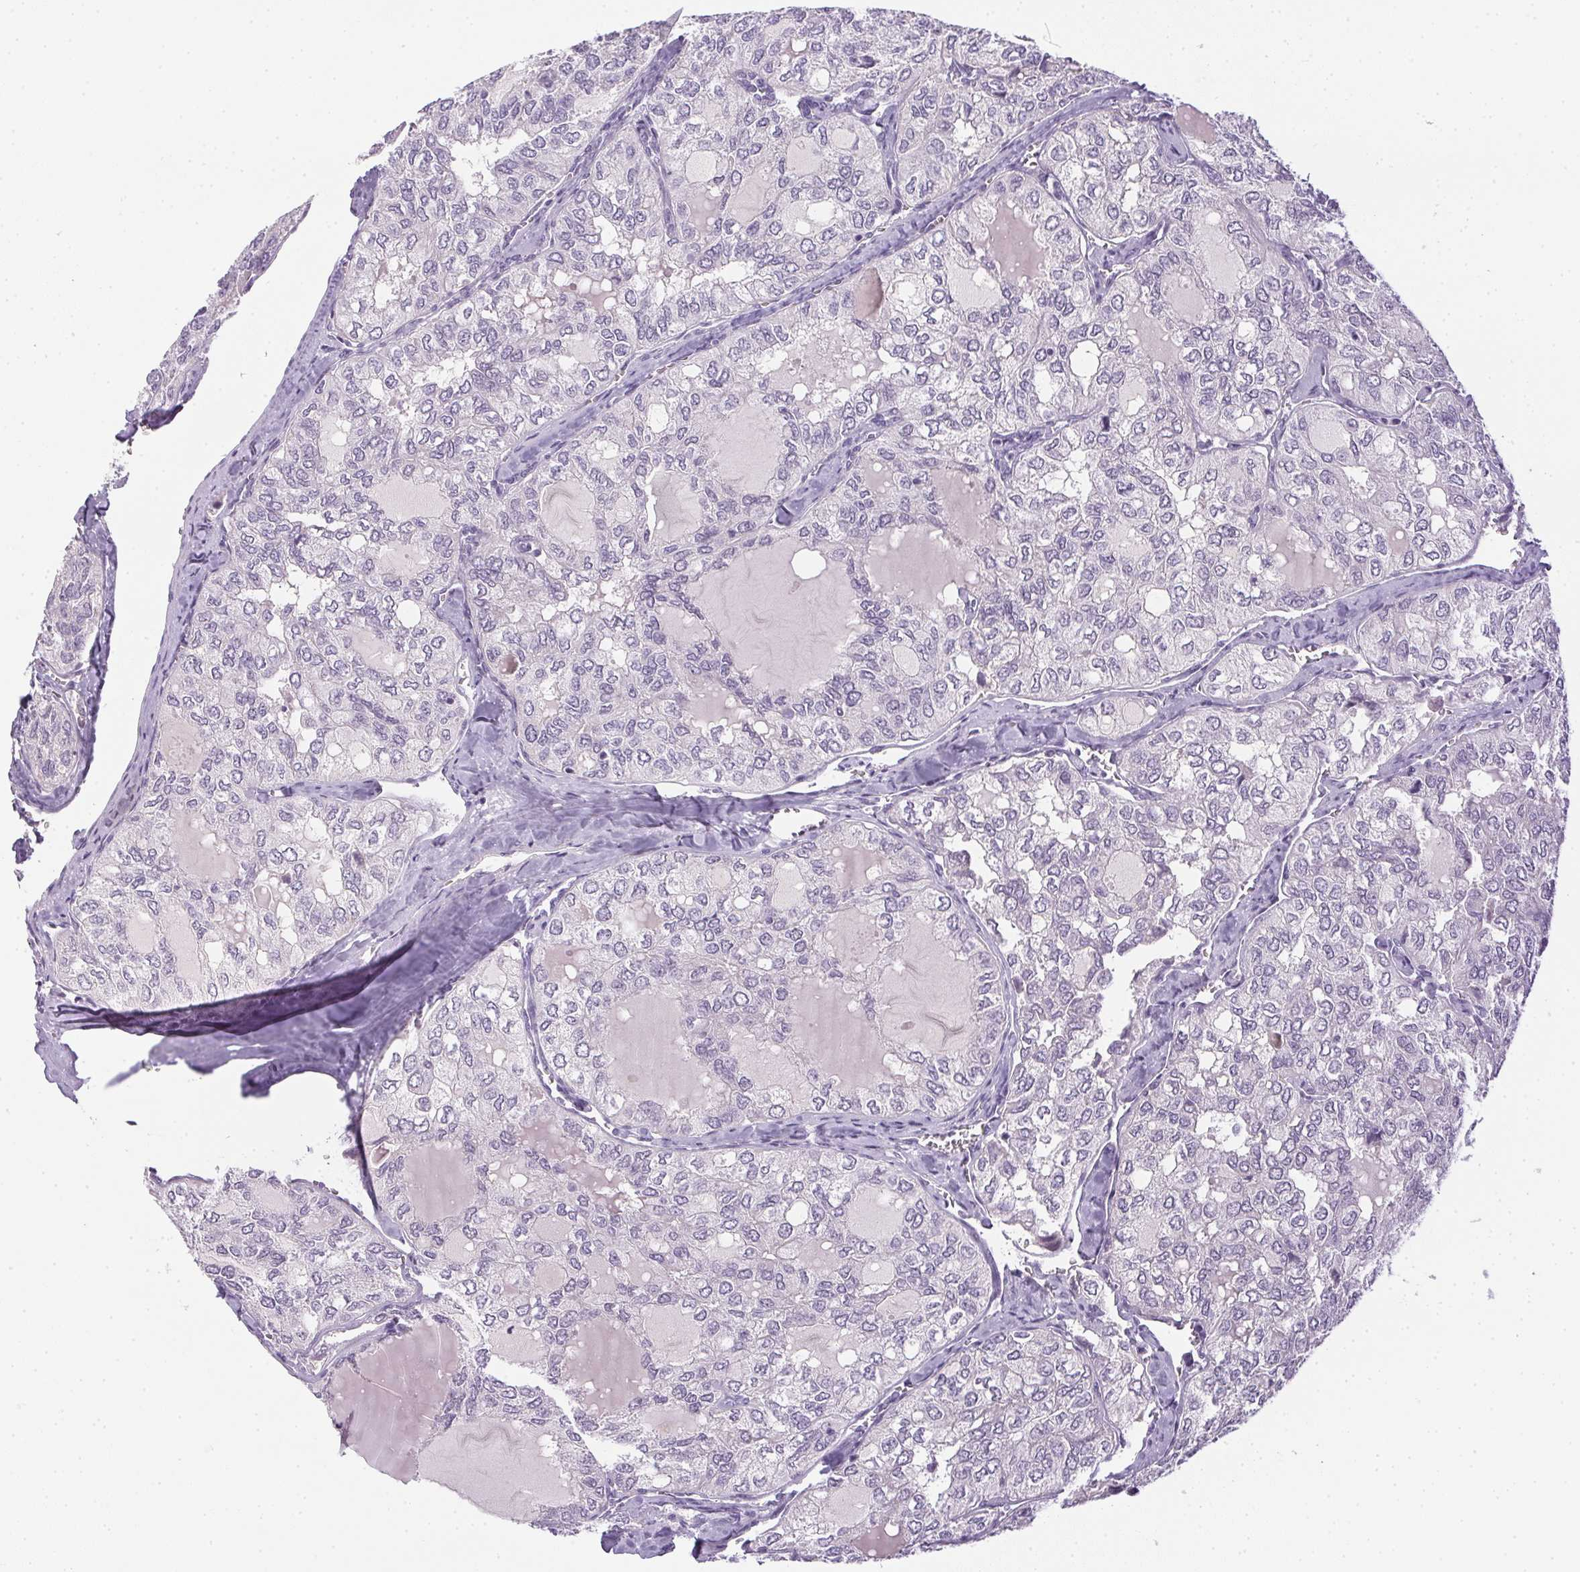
{"staining": {"intensity": "negative", "quantity": "none", "location": "none"}, "tissue": "thyroid cancer", "cell_type": "Tumor cells", "image_type": "cancer", "snomed": [{"axis": "morphology", "description": "Follicular adenoma carcinoma, NOS"}, {"axis": "topography", "description": "Thyroid gland"}], "caption": "High magnification brightfield microscopy of thyroid cancer (follicular adenoma carcinoma) stained with DAB (3,3'-diaminobenzidine) (brown) and counterstained with hematoxylin (blue): tumor cells show no significant positivity.", "gene": "GSDMC", "patient": {"sex": "male", "age": 75}}